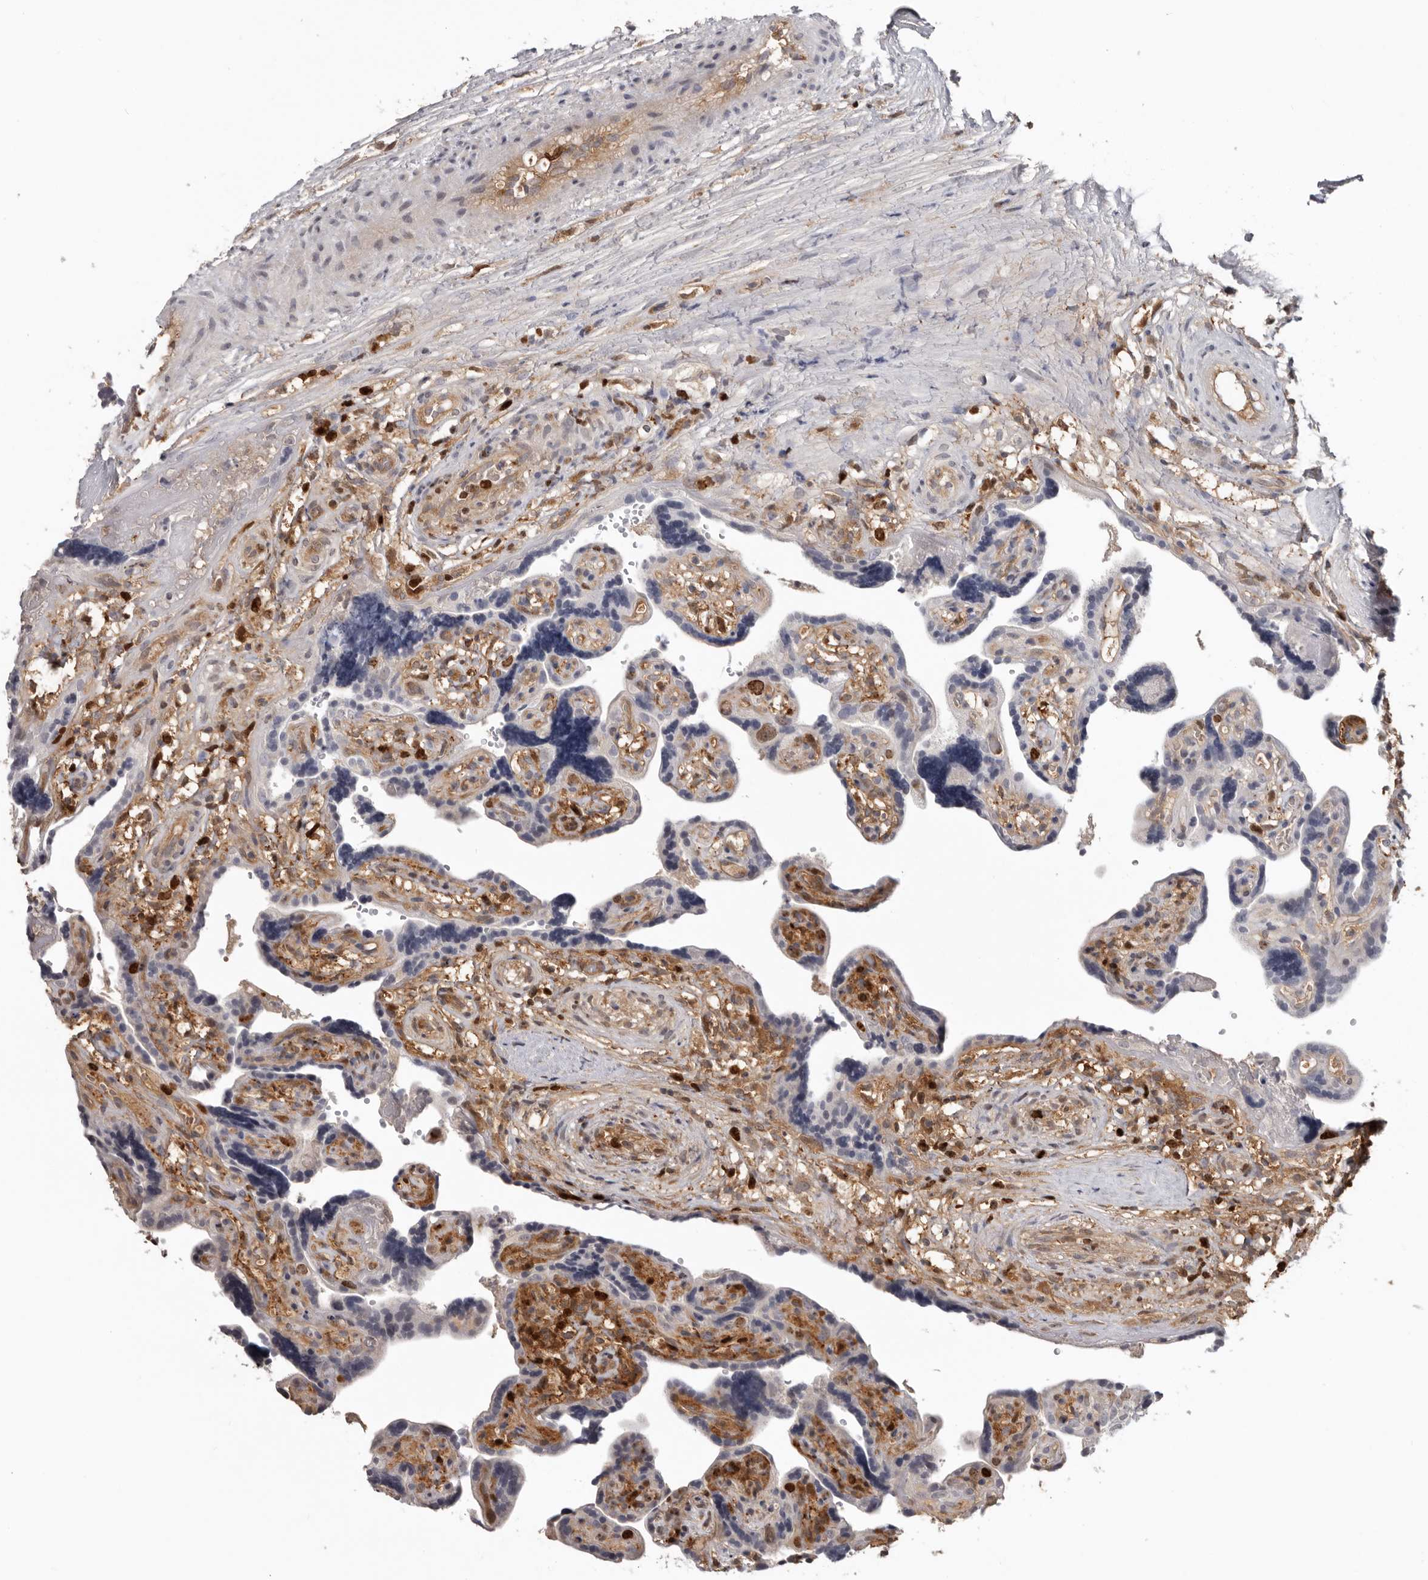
{"staining": {"intensity": "weak", "quantity": "<25%", "location": "cytoplasmic/membranous"}, "tissue": "placenta", "cell_type": "Decidual cells", "image_type": "normal", "snomed": [{"axis": "morphology", "description": "Normal tissue, NOS"}, {"axis": "topography", "description": "Placenta"}], "caption": "High power microscopy micrograph of an IHC image of normal placenta, revealing no significant staining in decidual cells.", "gene": "CDCA8", "patient": {"sex": "female", "age": 30}}